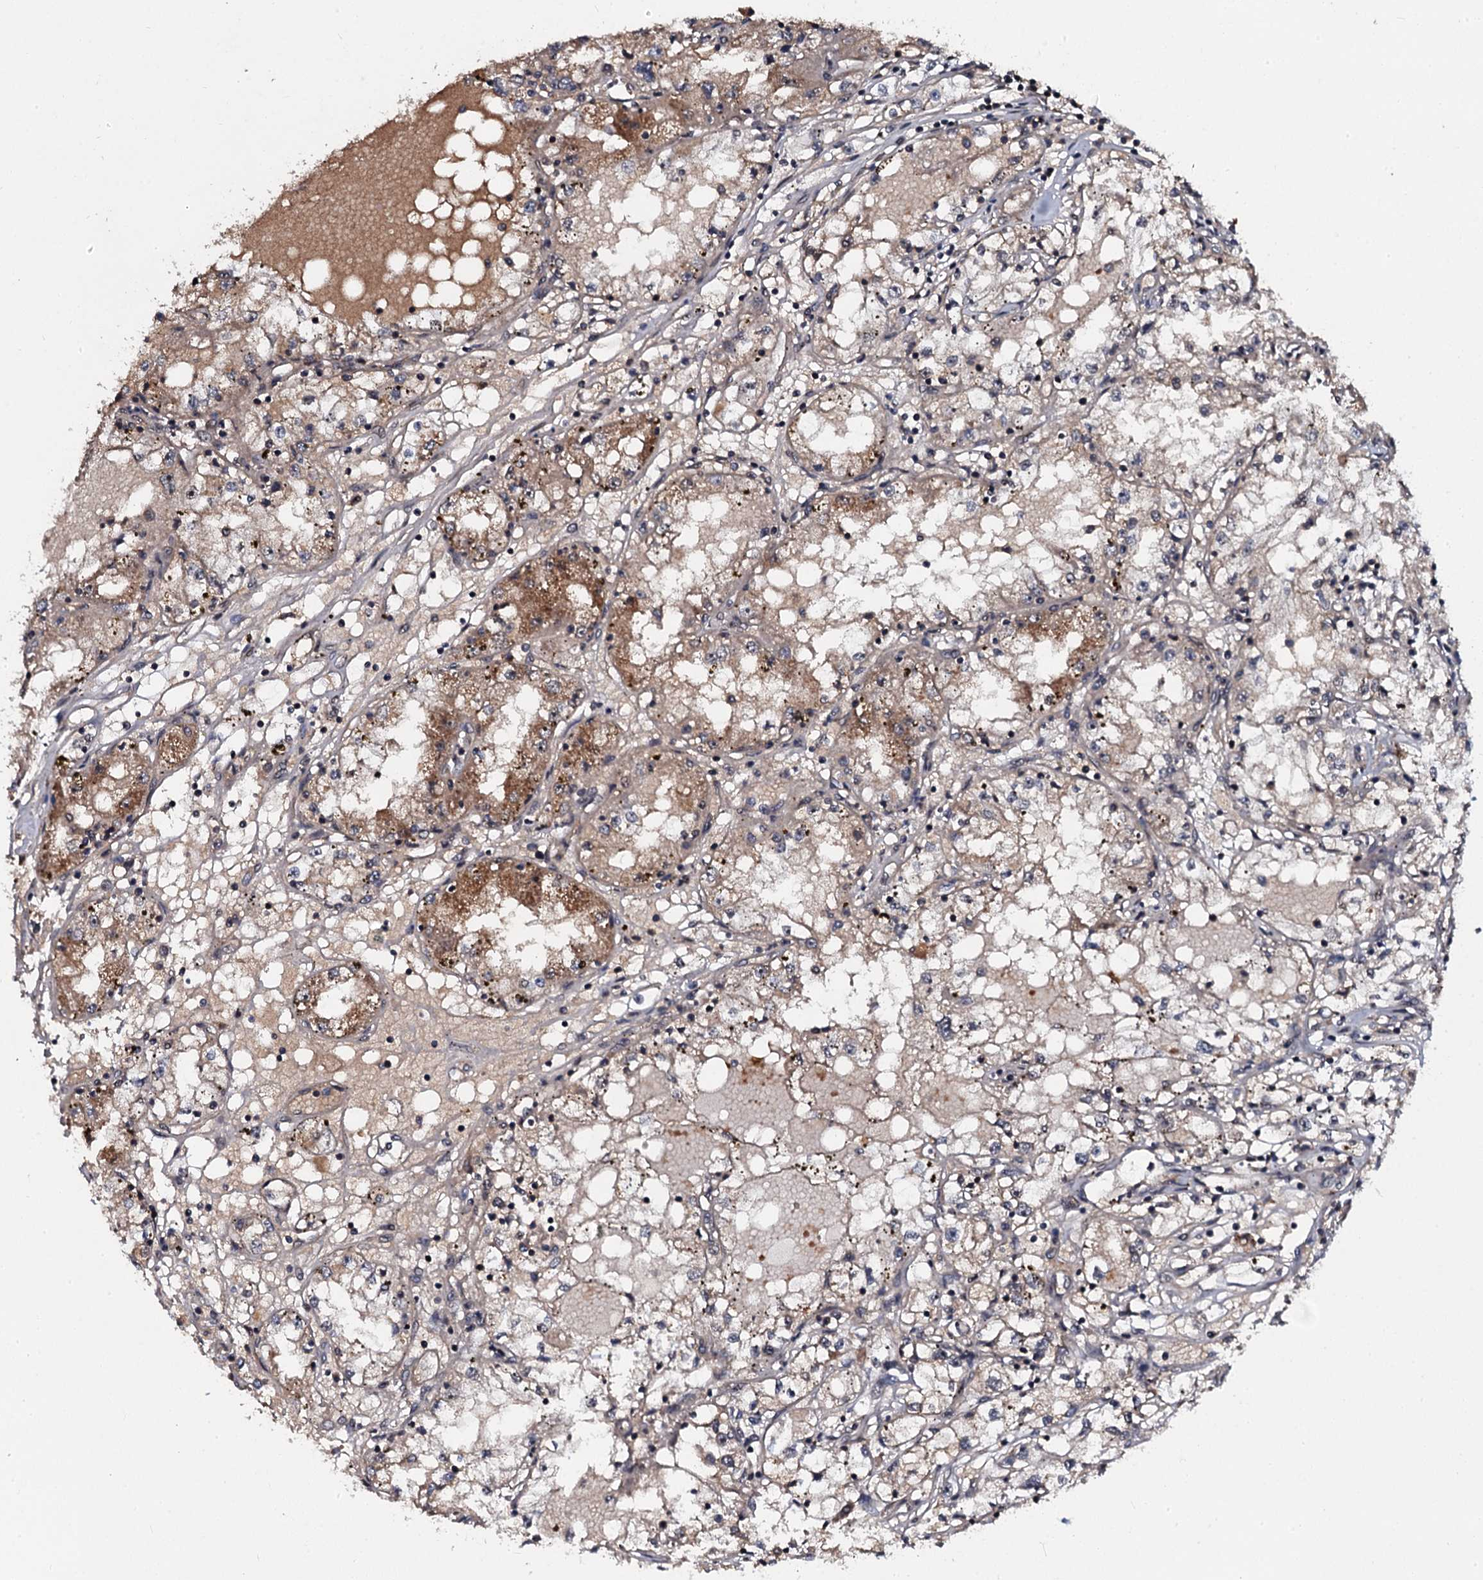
{"staining": {"intensity": "moderate", "quantity": "<25%", "location": "cytoplasmic/membranous"}, "tissue": "renal cancer", "cell_type": "Tumor cells", "image_type": "cancer", "snomed": [{"axis": "morphology", "description": "Adenocarcinoma, NOS"}, {"axis": "topography", "description": "Kidney"}], "caption": "DAB immunohistochemical staining of human renal cancer (adenocarcinoma) demonstrates moderate cytoplasmic/membranous protein expression in about <25% of tumor cells. (Brightfield microscopy of DAB IHC at high magnification).", "gene": "N4BP1", "patient": {"sex": "male", "age": 56}}